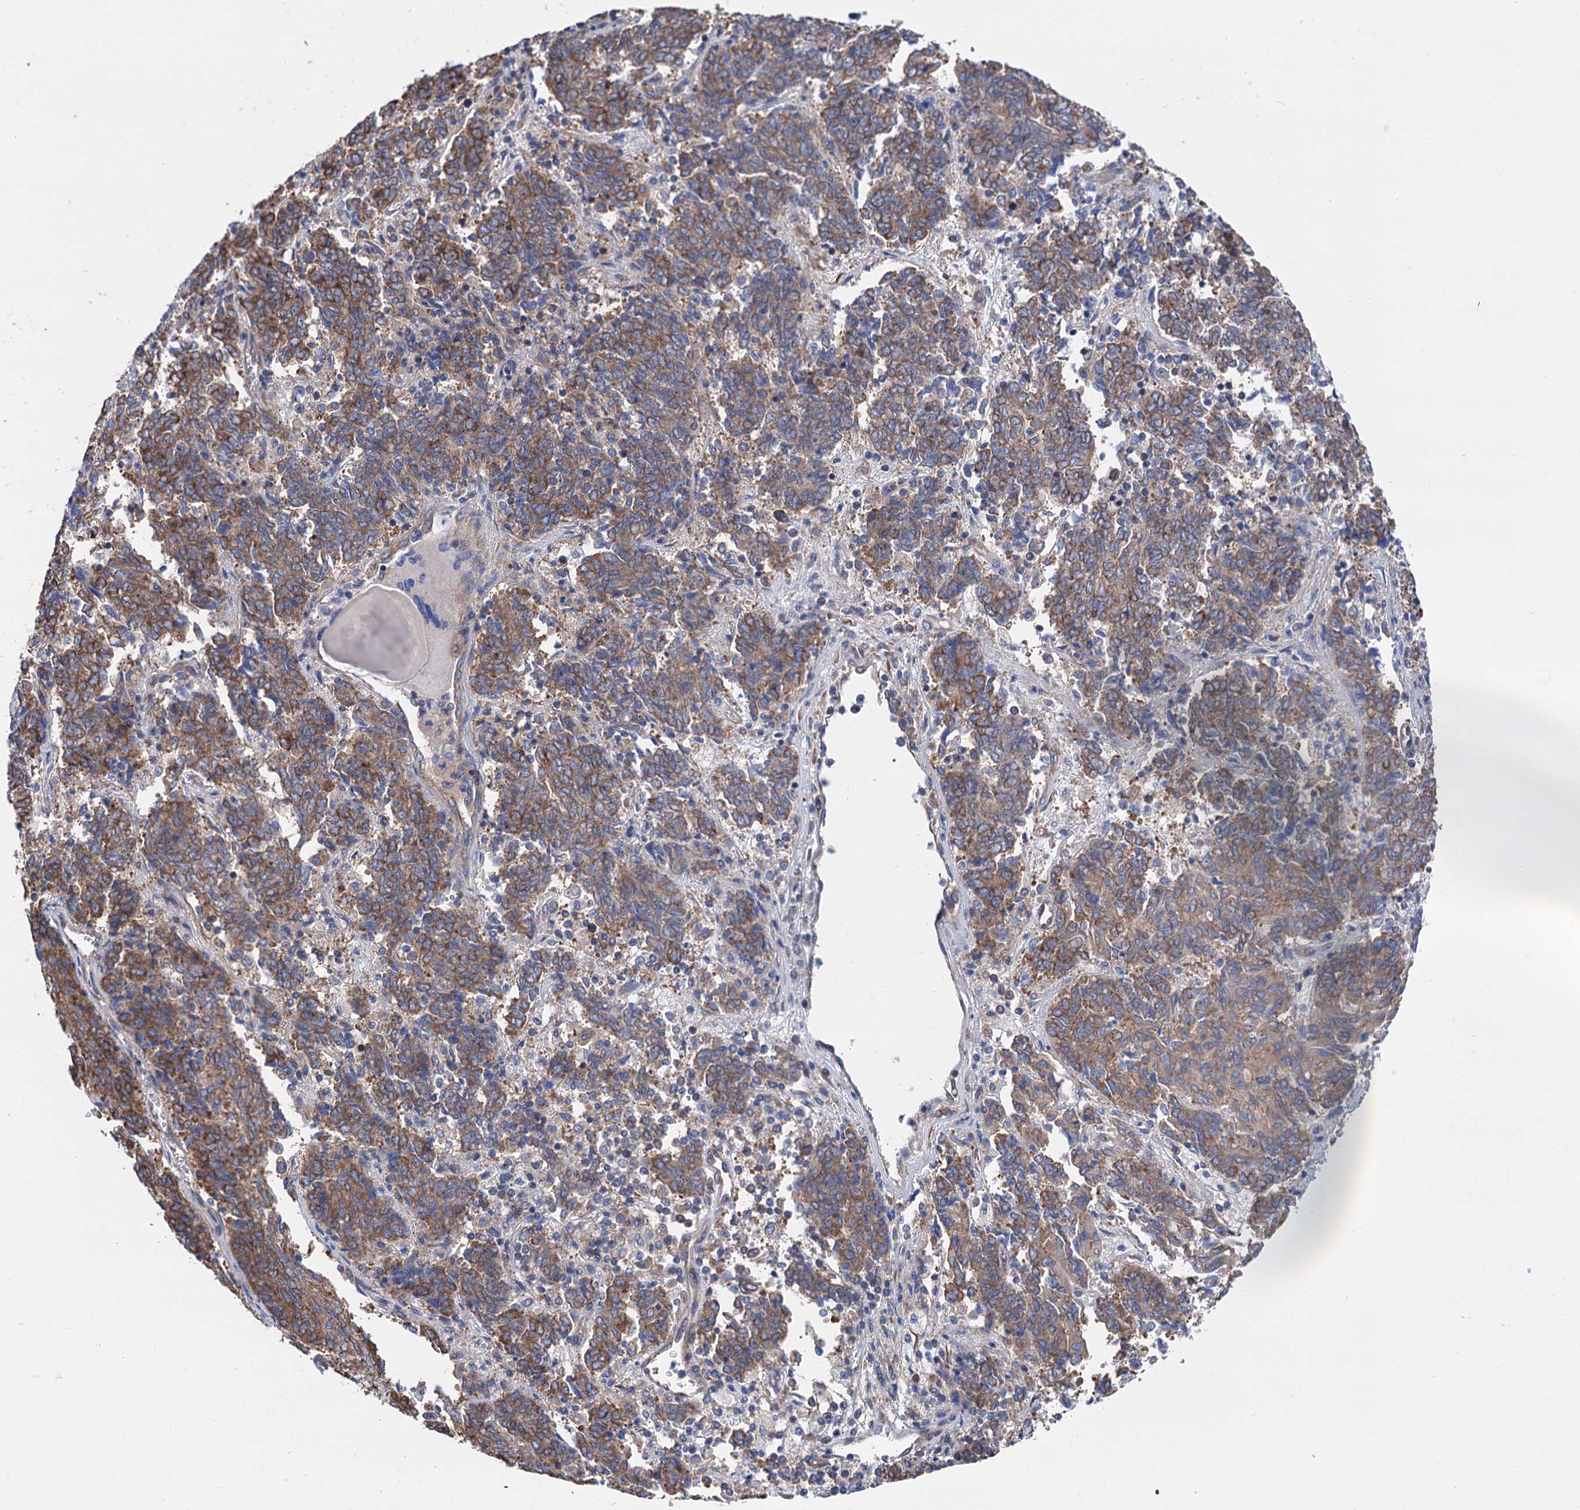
{"staining": {"intensity": "moderate", "quantity": ">75%", "location": "cytoplasmic/membranous"}, "tissue": "endometrial cancer", "cell_type": "Tumor cells", "image_type": "cancer", "snomed": [{"axis": "morphology", "description": "Adenocarcinoma, NOS"}, {"axis": "topography", "description": "Endometrium"}], "caption": "Immunohistochemistry of endometrial cancer (adenocarcinoma) exhibits medium levels of moderate cytoplasmic/membranous positivity in approximately >75% of tumor cells. (DAB (3,3'-diaminobenzidine) IHC, brown staining for protein, blue staining for nuclei).", "gene": "SLC12A7", "patient": {"sex": "female", "age": 80}}